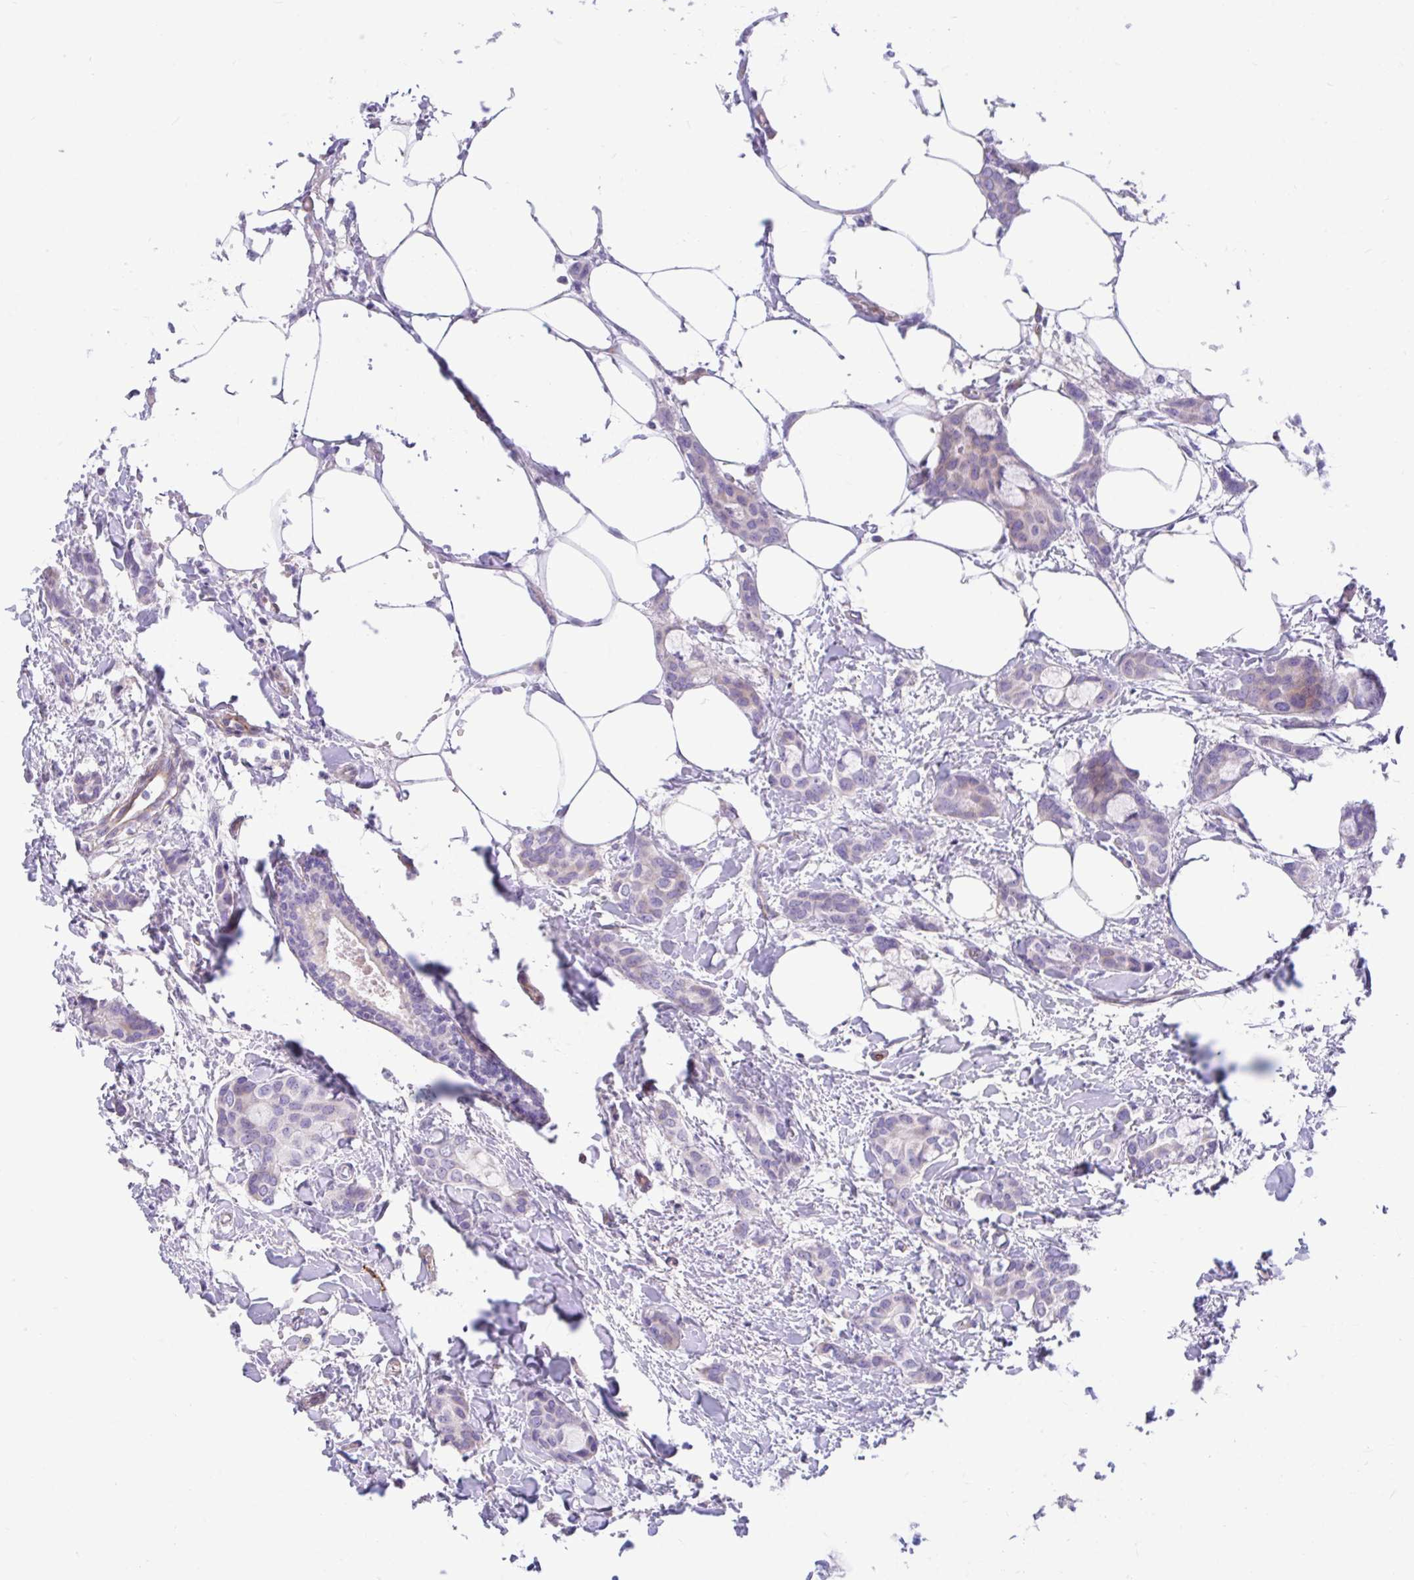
{"staining": {"intensity": "negative", "quantity": "none", "location": "none"}, "tissue": "breast cancer", "cell_type": "Tumor cells", "image_type": "cancer", "snomed": [{"axis": "morphology", "description": "Duct carcinoma"}, {"axis": "topography", "description": "Breast"}], "caption": "Immunohistochemical staining of breast cancer exhibits no significant staining in tumor cells.", "gene": "ESPNL", "patient": {"sex": "female", "age": 73}}